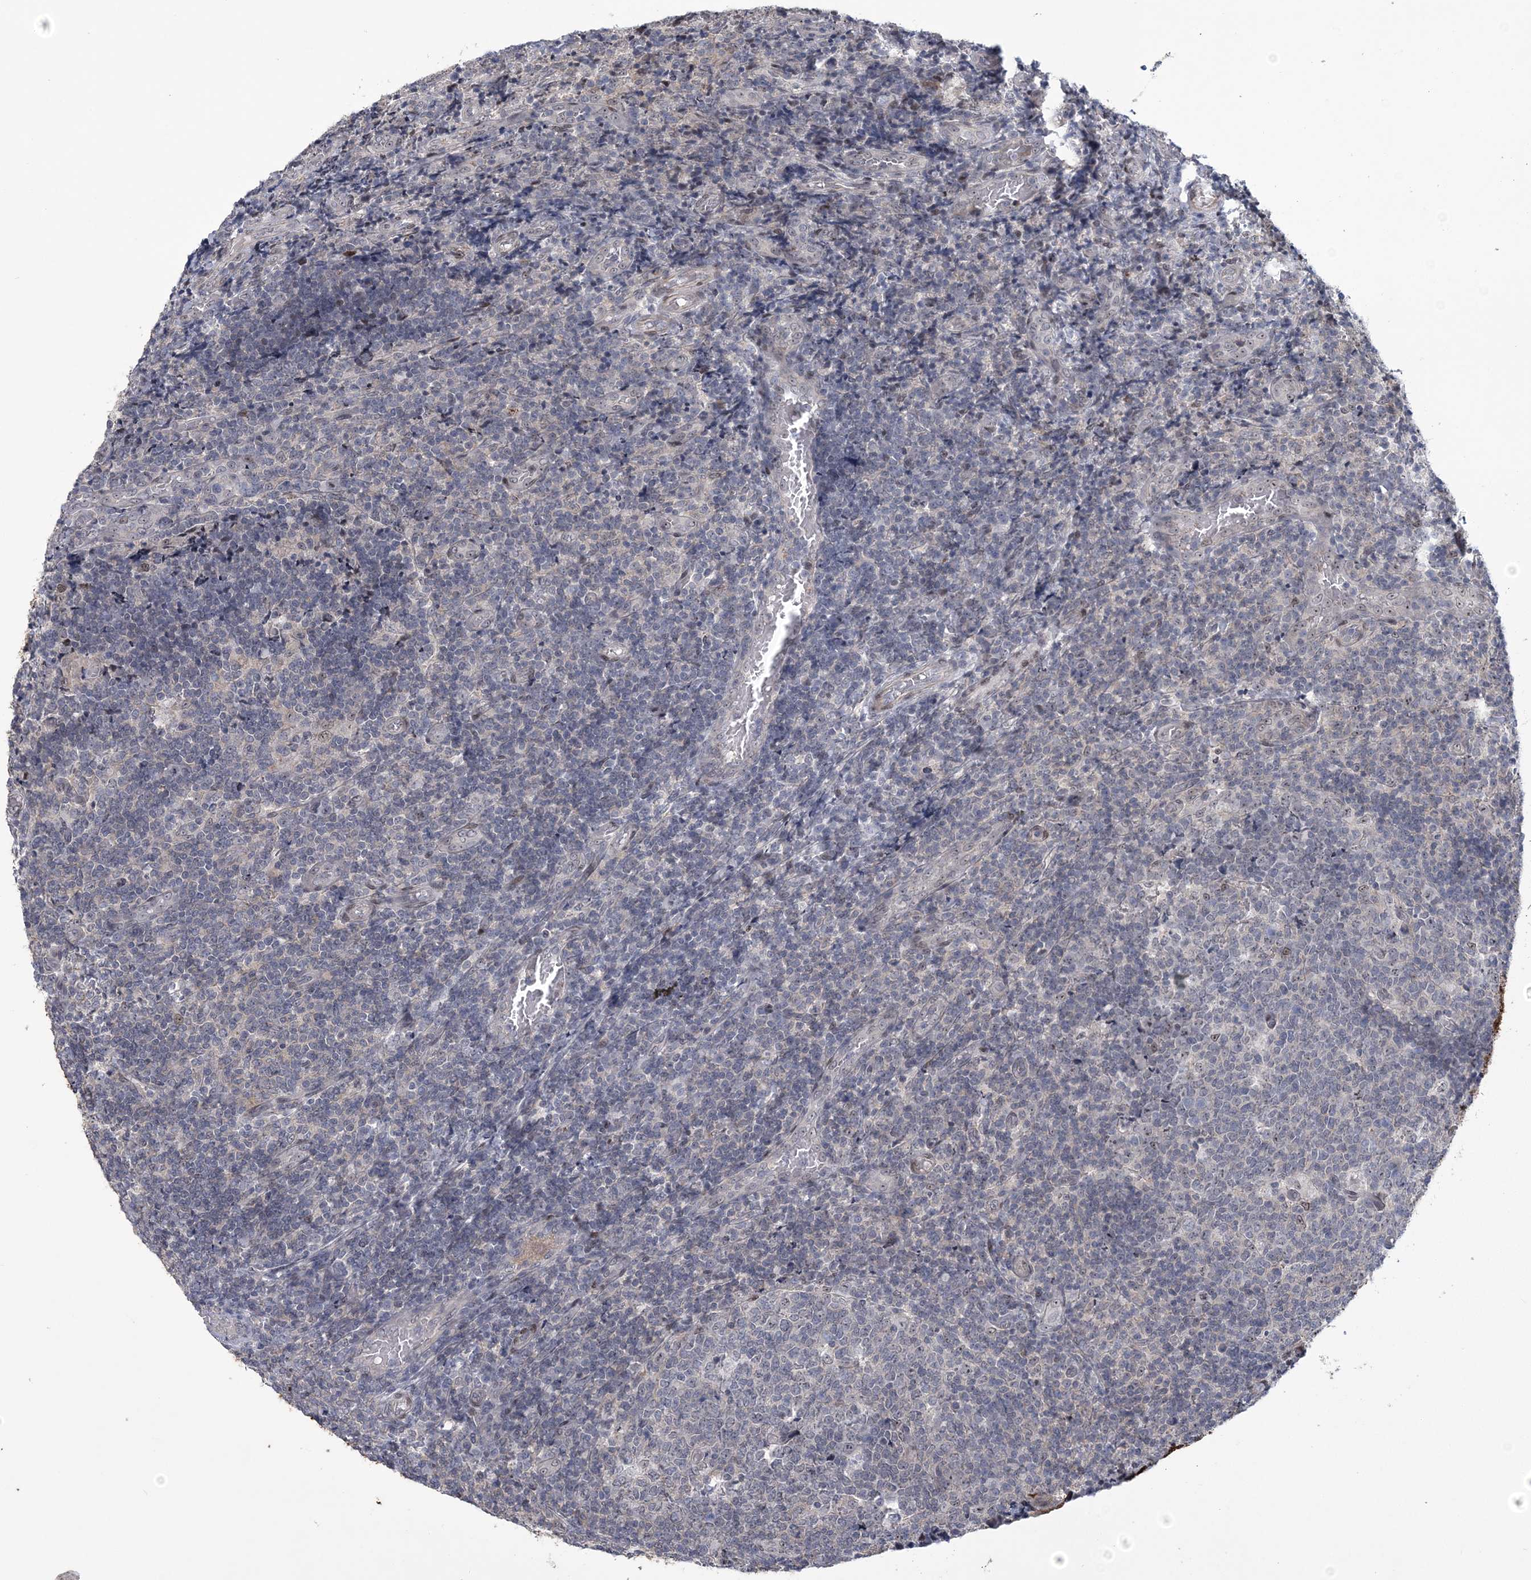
{"staining": {"intensity": "moderate", "quantity": "<25%", "location": "nuclear"}, "tissue": "tonsil", "cell_type": "Germinal center cells", "image_type": "normal", "snomed": [{"axis": "morphology", "description": "Normal tissue, NOS"}, {"axis": "topography", "description": "Tonsil"}], "caption": "Human tonsil stained with a brown dye reveals moderate nuclear positive positivity in approximately <25% of germinal center cells.", "gene": "HOMEZ", "patient": {"sex": "female", "age": 19}}